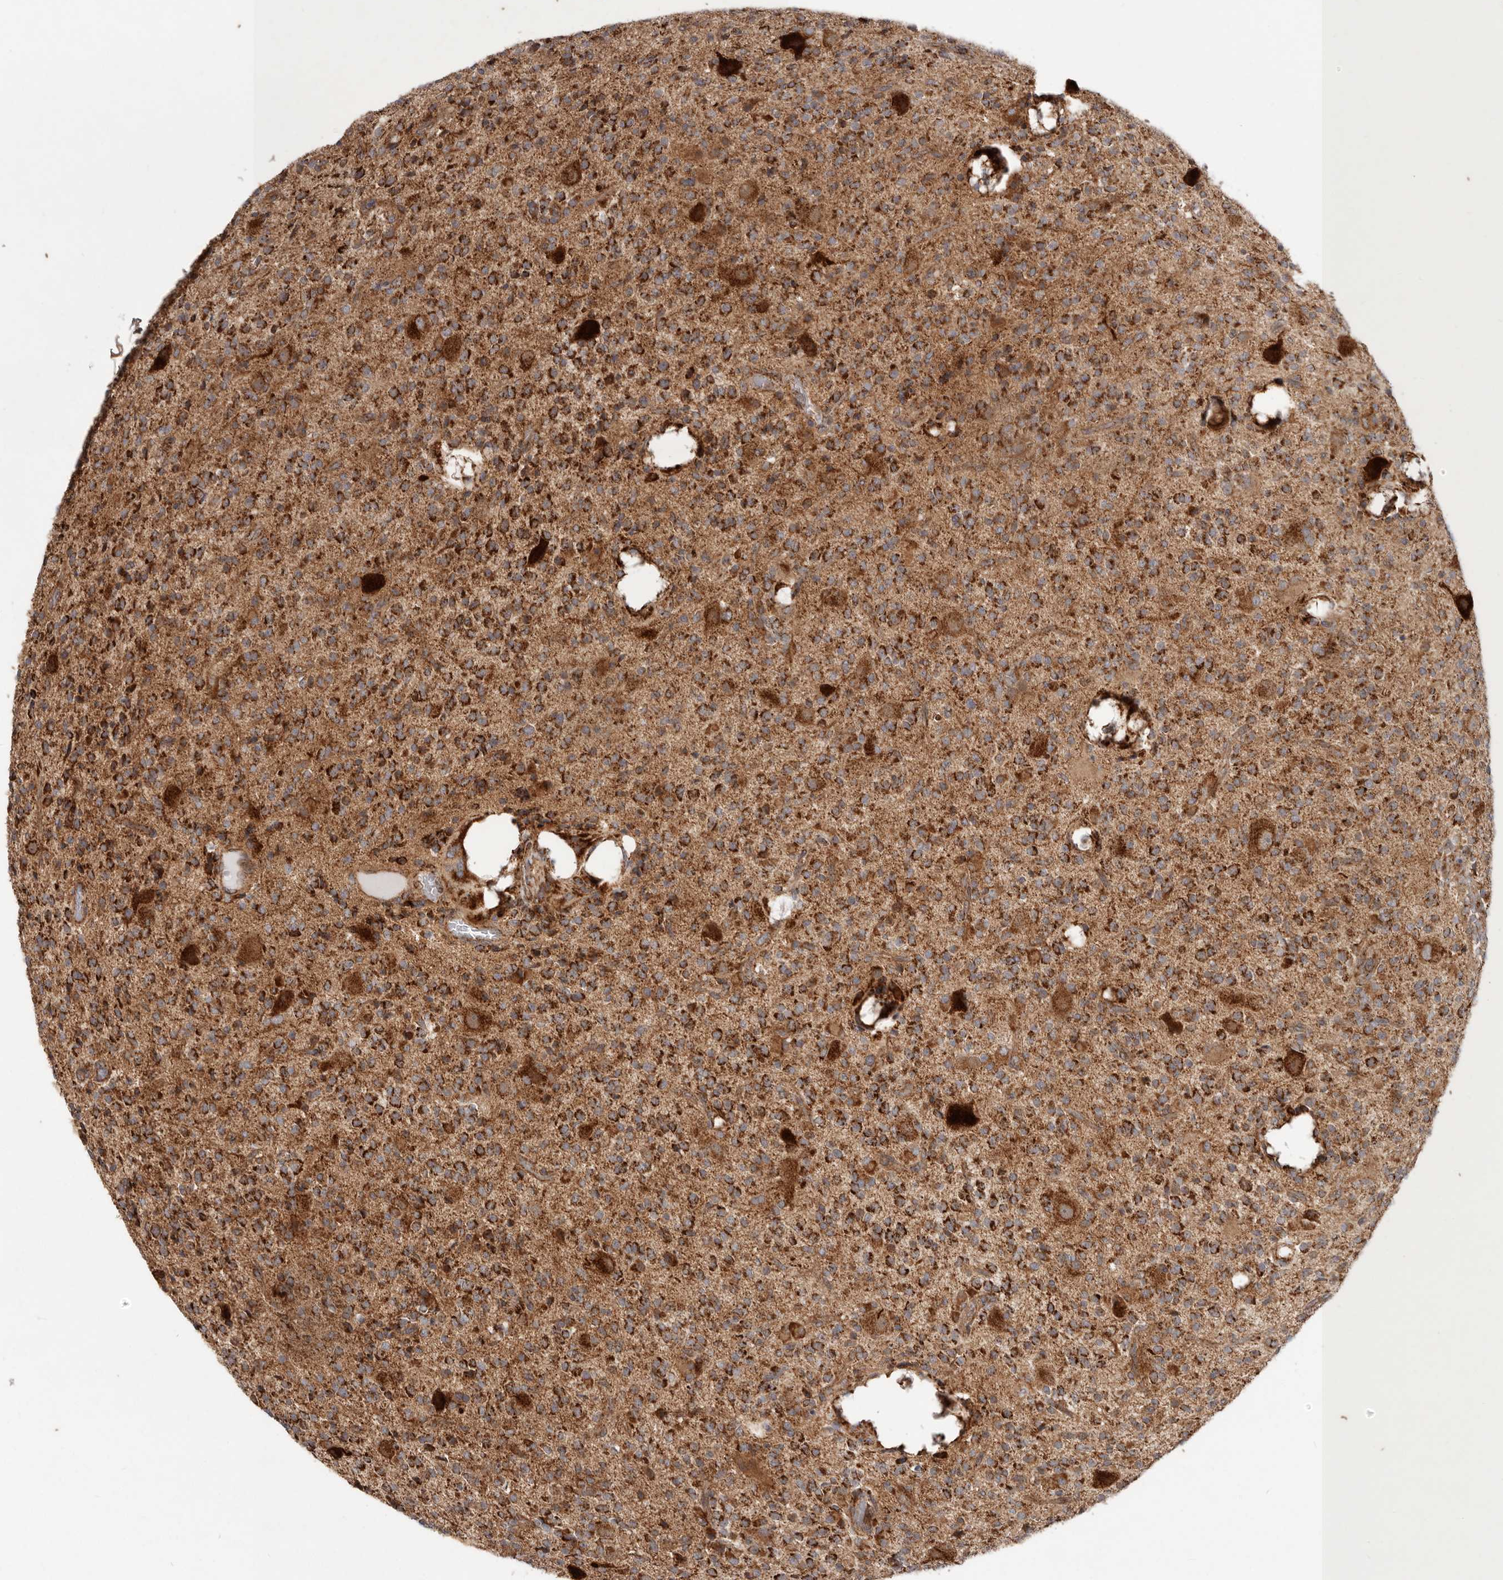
{"staining": {"intensity": "strong", "quantity": ">75%", "location": "cytoplasmic/membranous"}, "tissue": "glioma", "cell_type": "Tumor cells", "image_type": "cancer", "snomed": [{"axis": "morphology", "description": "Glioma, malignant, High grade"}, {"axis": "topography", "description": "Brain"}], "caption": "Human glioma stained for a protein (brown) exhibits strong cytoplasmic/membranous positive positivity in approximately >75% of tumor cells.", "gene": "MRPS10", "patient": {"sex": "male", "age": 34}}